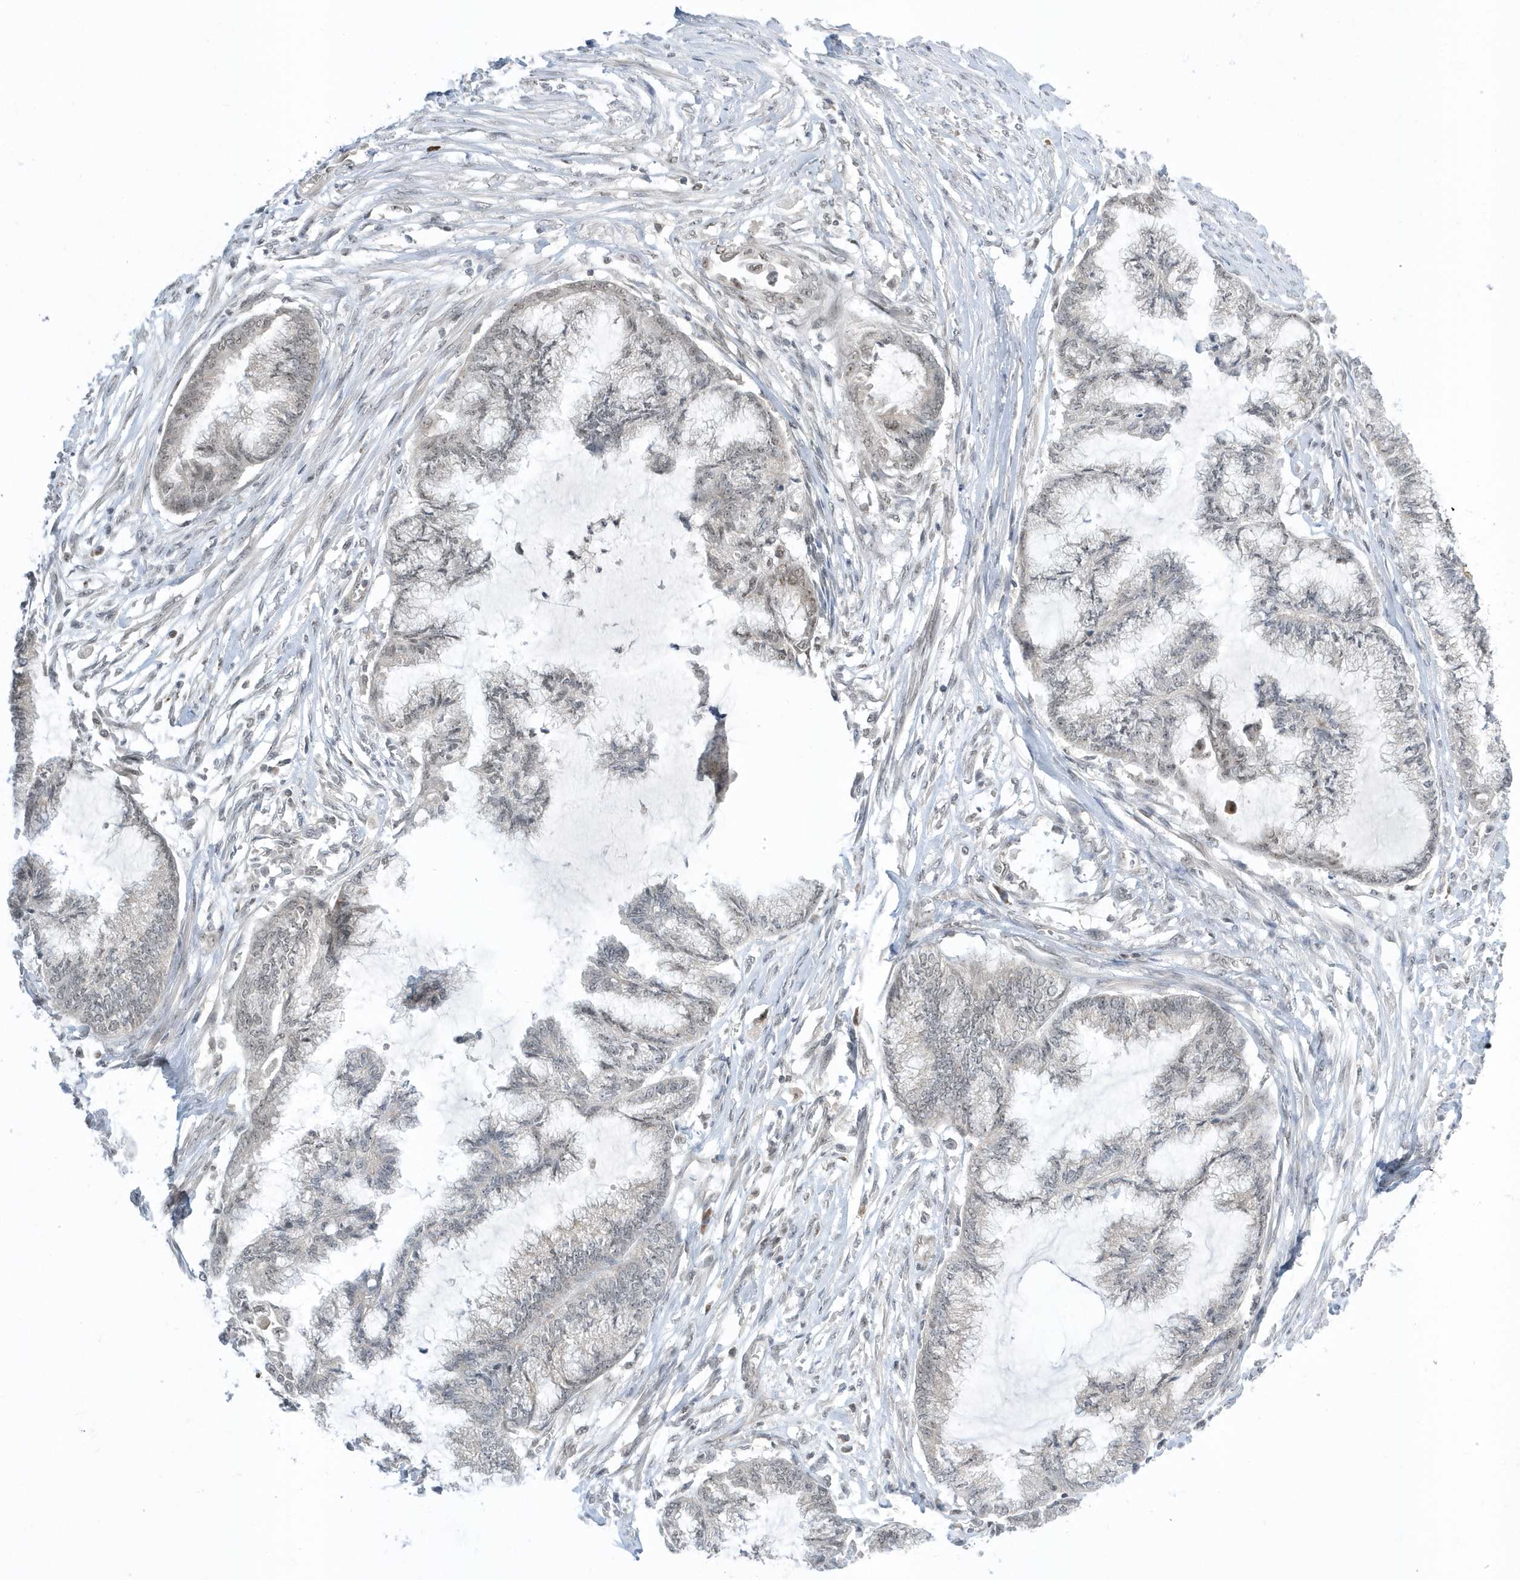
{"staining": {"intensity": "negative", "quantity": "none", "location": "none"}, "tissue": "endometrial cancer", "cell_type": "Tumor cells", "image_type": "cancer", "snomed": [{"axis": "morphology", "description": "Adenocarcinoma, NOS"}, {"axis": "topography", "description": "Endometrium"}], "caption": "Tumor cells are negative for protein expression in human endometrial adenocarcinoma.", "gene": "ZNF740", "patient": {"sex": "female", "age": 86}}